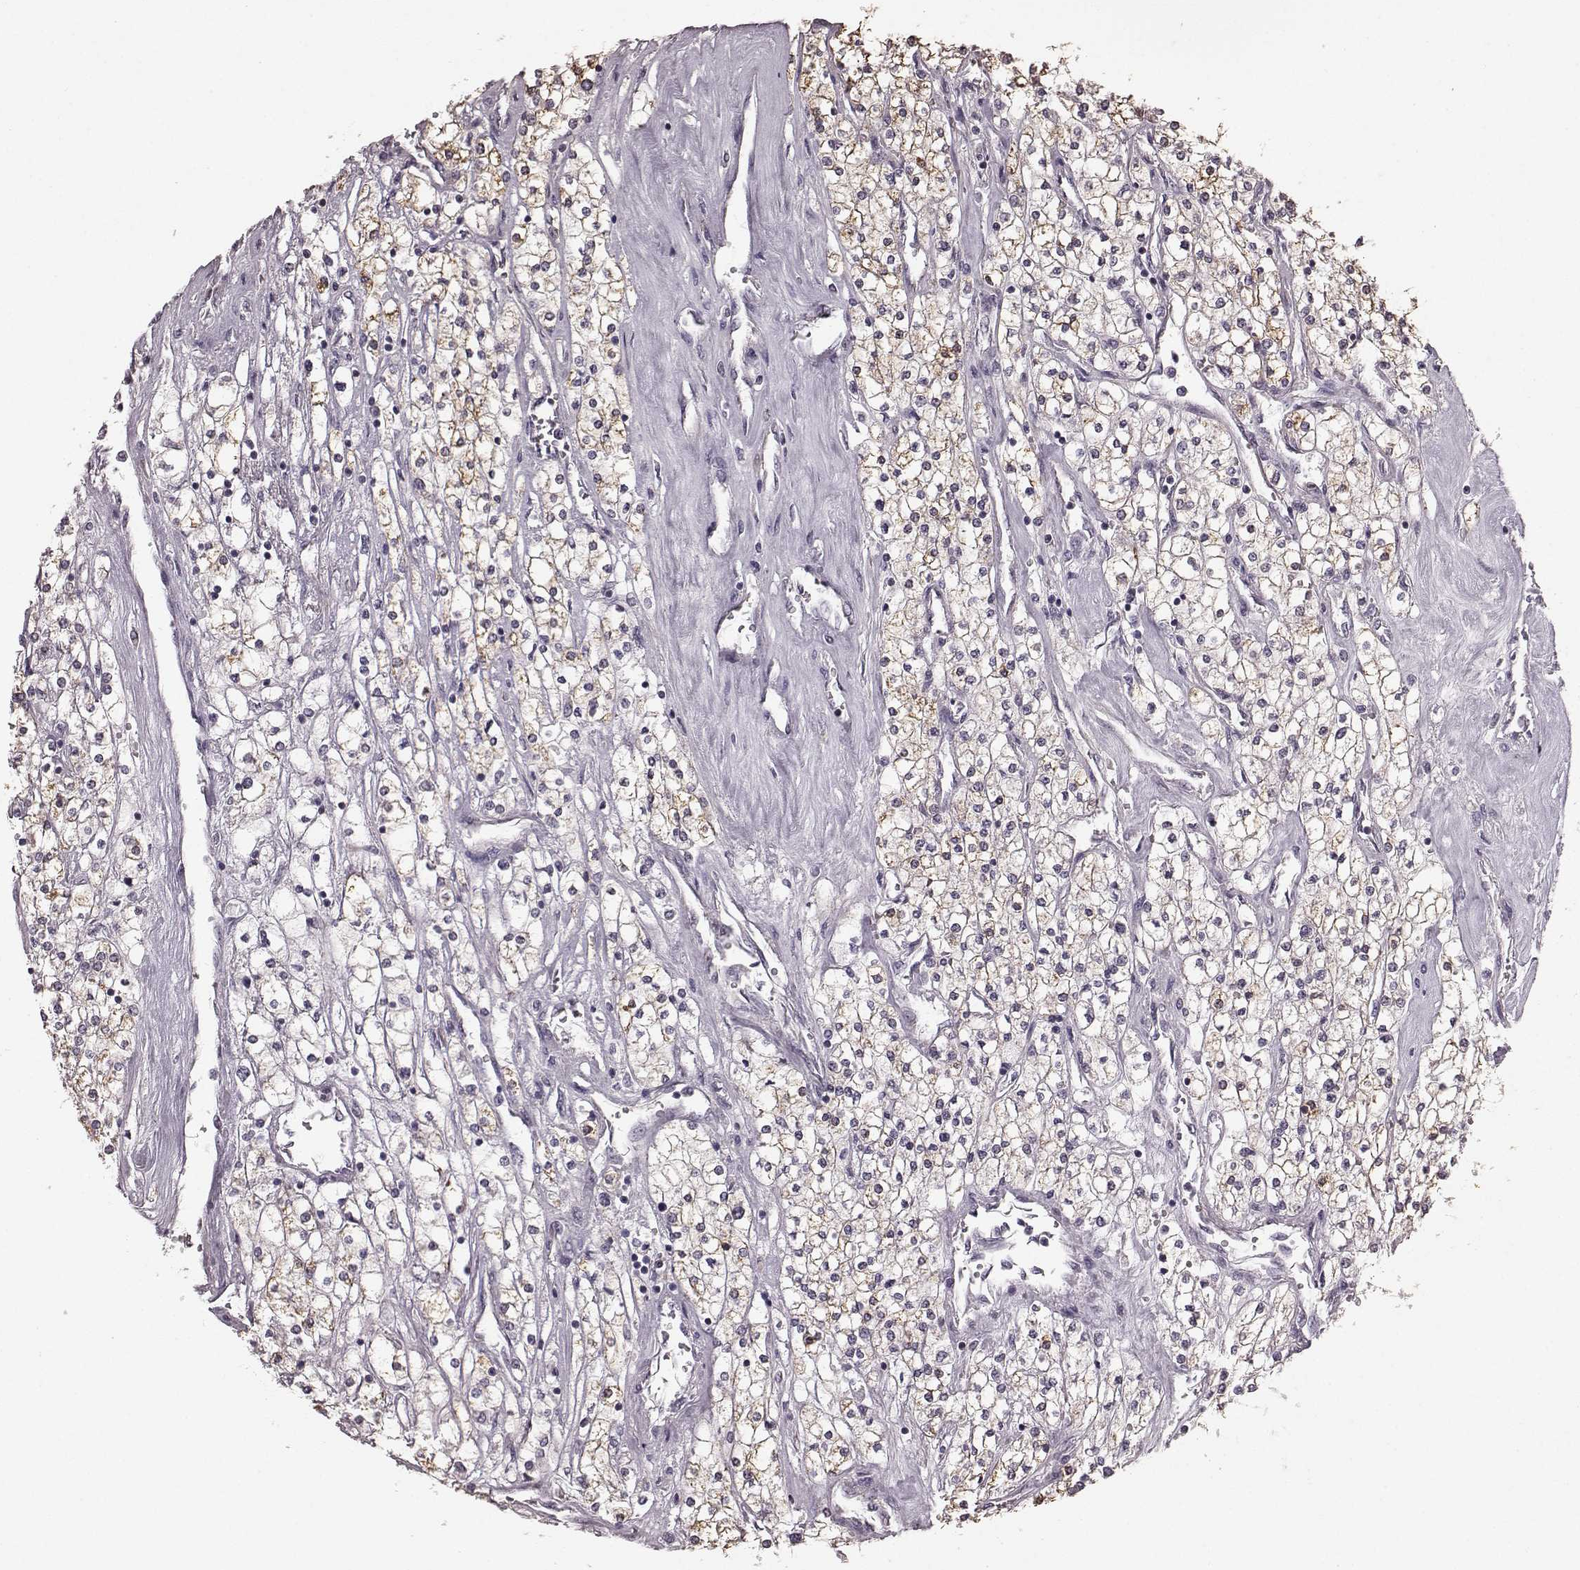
{"staining": {"intensity": "weak", "quantity": ">75%", "location": "cytoplasmic/membranous"}, "tissue": "renal cancer", "cell_type": "Tumor cells", "image_type": "cancer", "snomed": [{"axis": "morphology", "description": "Adenocarcinoma, NOS"}, {"axis": "topography", "description": "Kidney"}], "caption": "Renal cancer stained with immunohistochemistry (IHC) shows weak cytoplasmic/membranous staining in approximately >75% of tumor cells.", "gene": "PDCD1", "patient": {"sex": "male", "age": 80}}